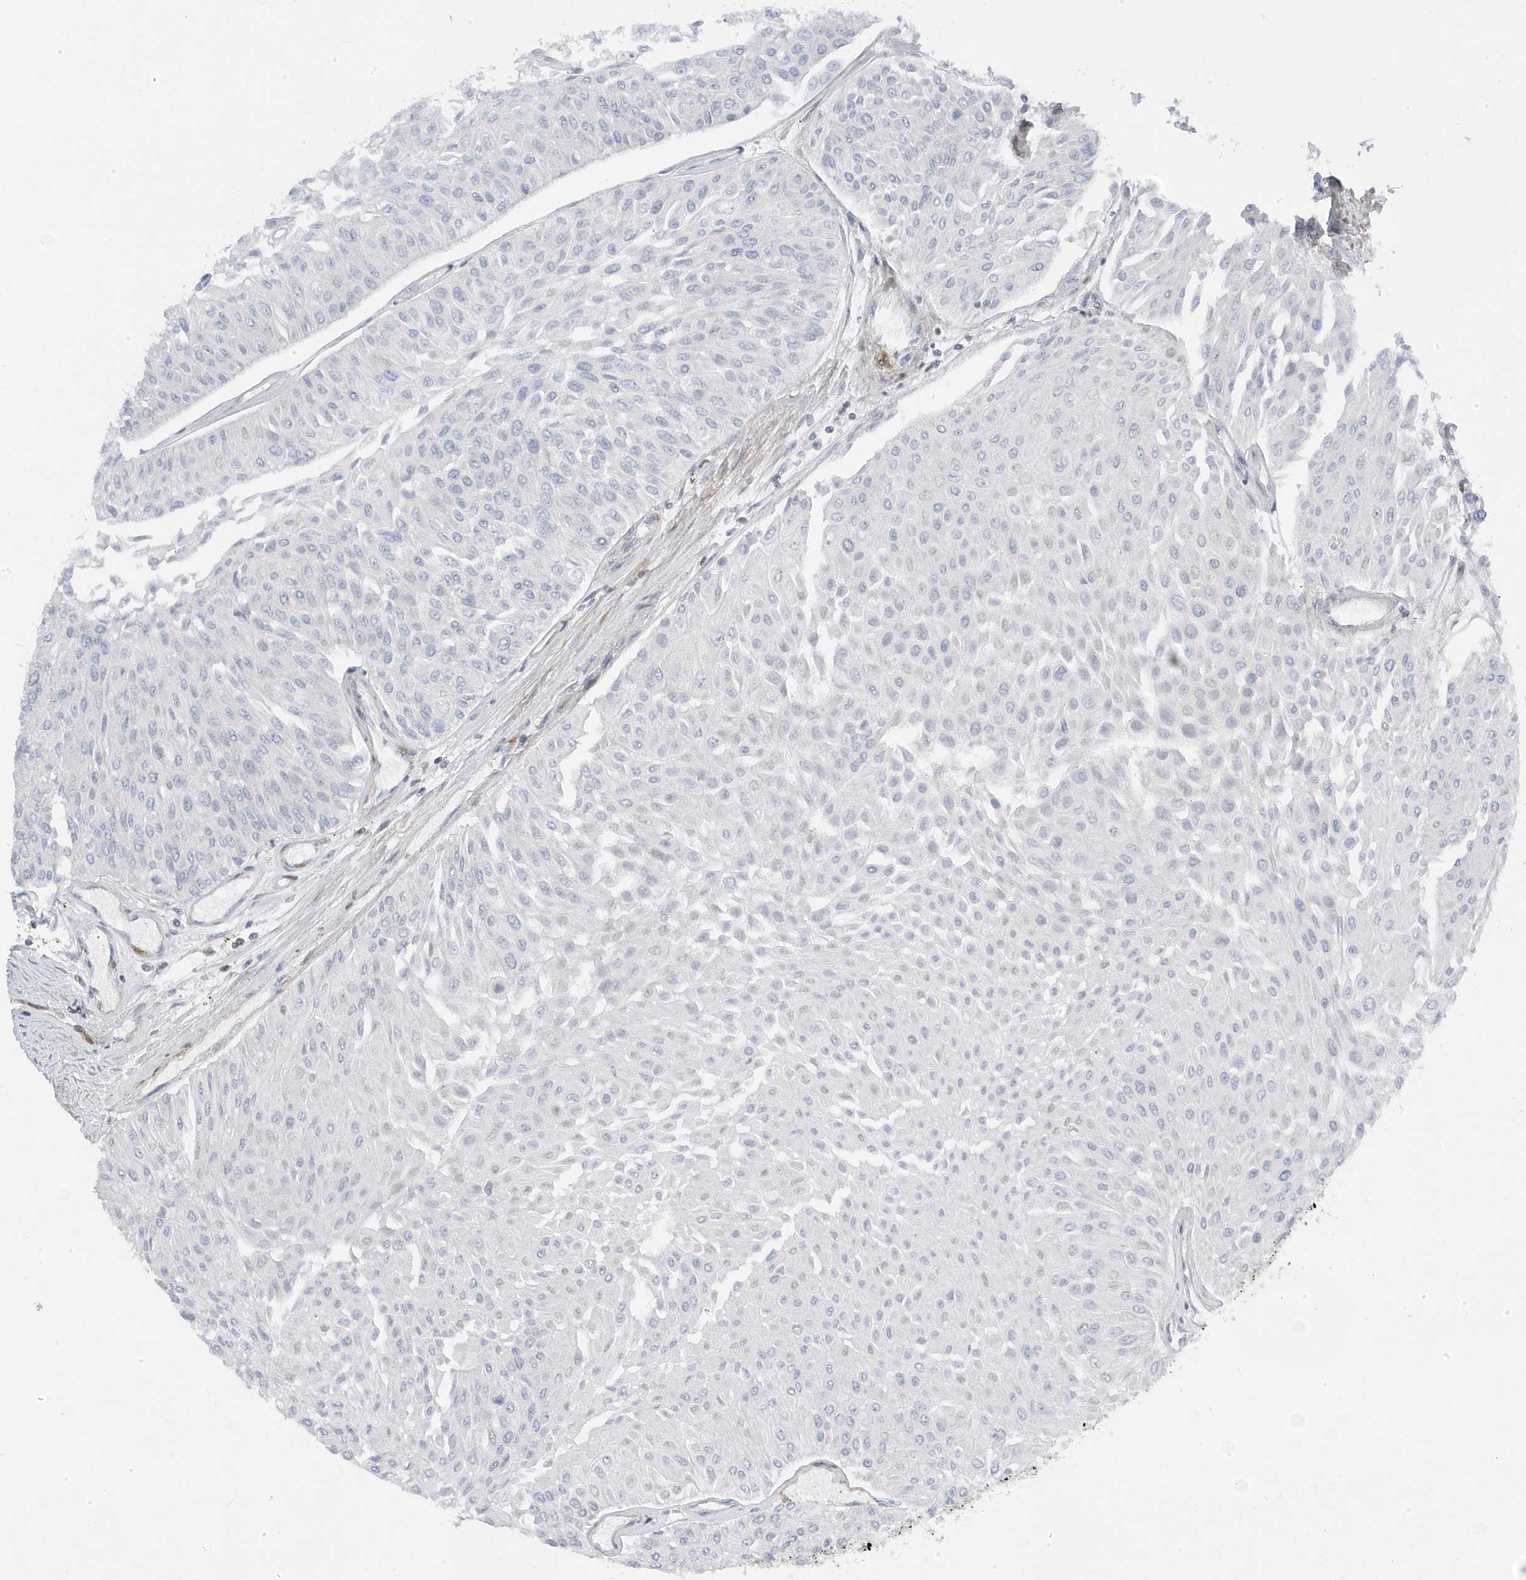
{"staining": {"intensity": "negative", "quantity": "none", "location": "none"}, "tissue": "urothelial cancer", "cell_type": "Tumor cells", "image_type": "cancer", "snomed": [{"axis": "morphology", "description": "Urothelial carcinoma, Low grade"}, {"axis": "topography", "description": "Urinary bladder"}], "caption": "Tumor cells are negative for brown protein staining in low-grade urothelial carcinoma.", "gene": "MAP7D3", "patient": {"sex": "male", "age": 67}}